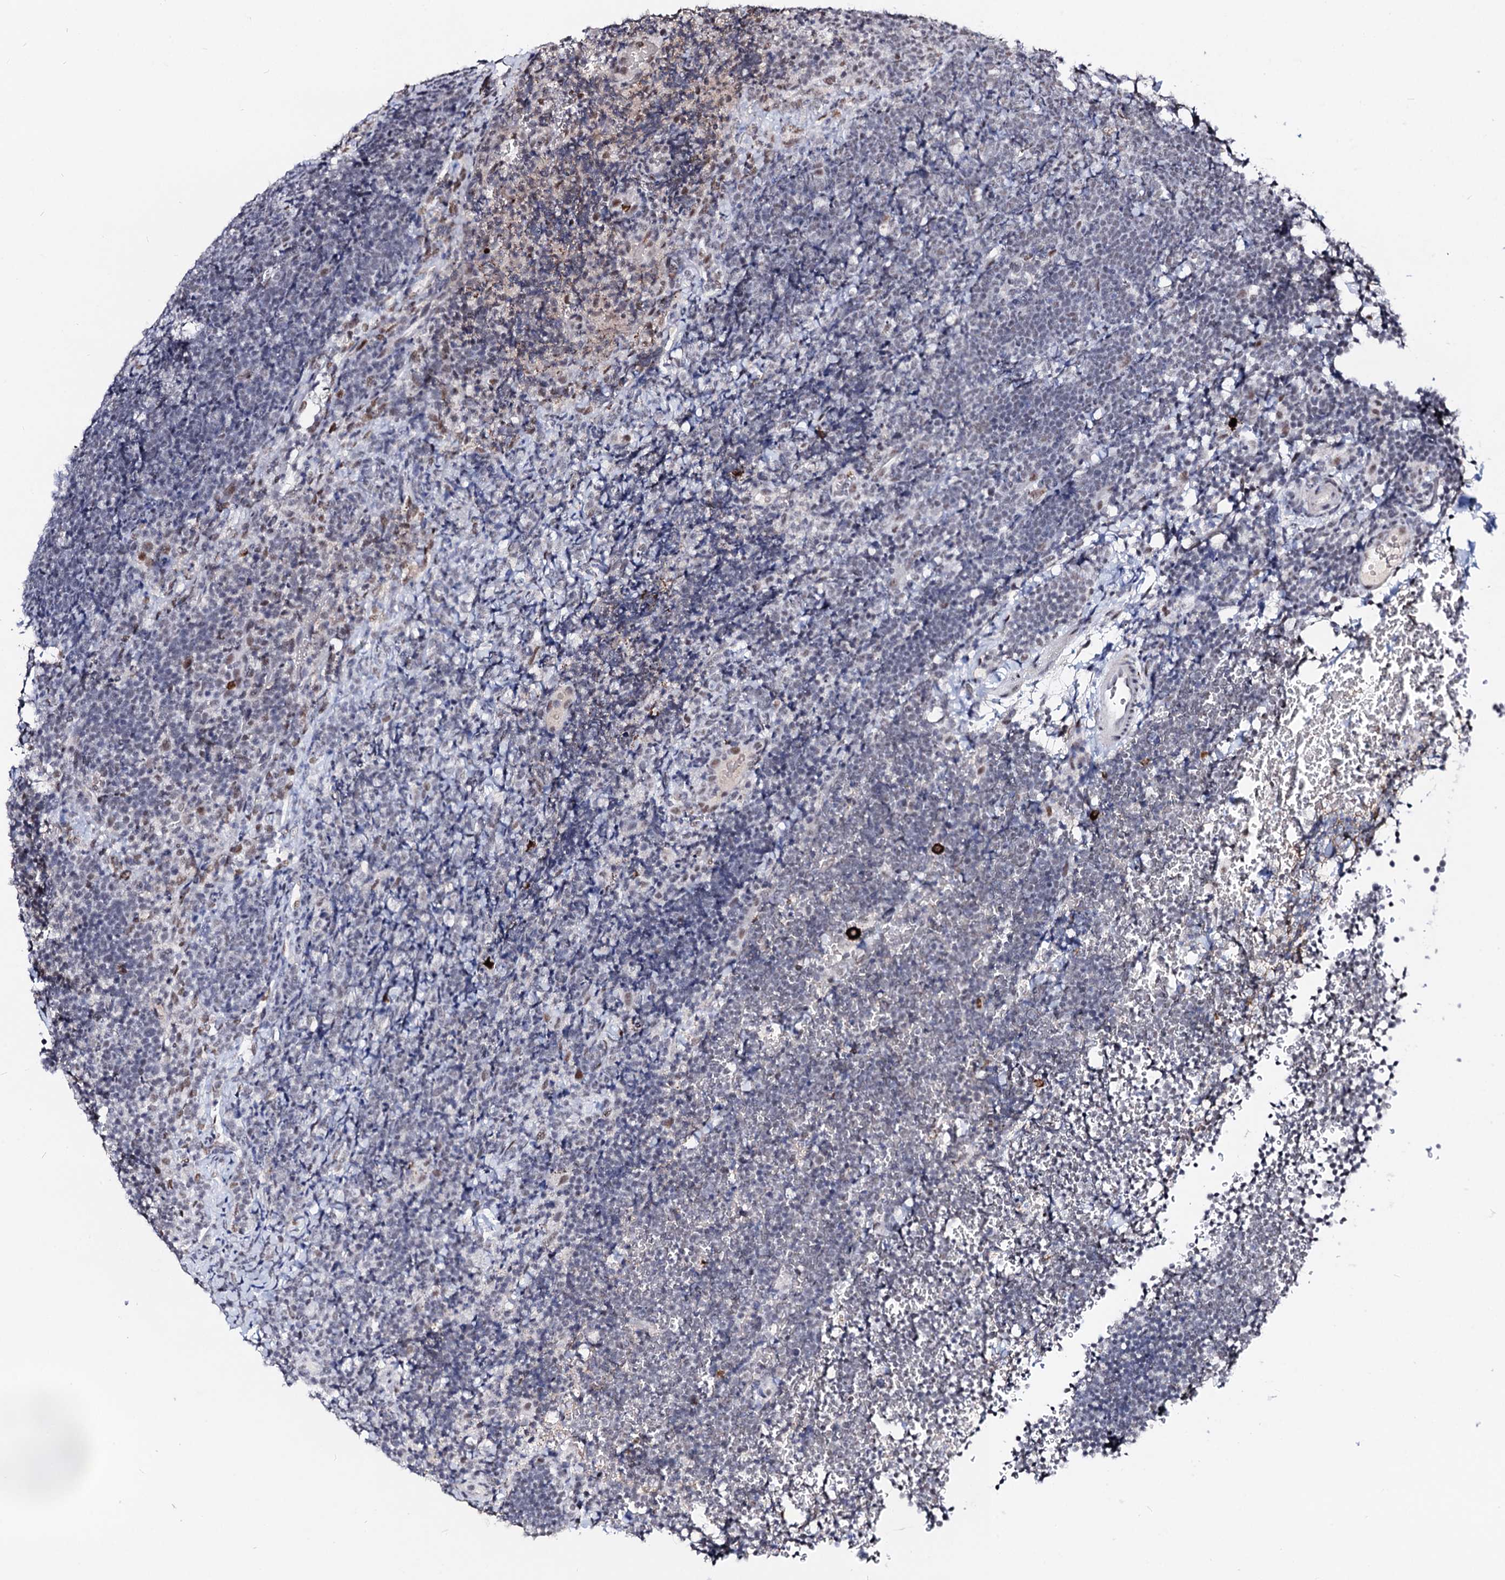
{"staining": {"intensity": "negative", "quantity": "none", "location": "none"}, "tissue": "lymphoma", "cell_type": "Tumor cells", "image_type": "cancer", "snomed": [{"axis": "morphology", "description": "Malignant lymphoma, non-Hodgkin's type, High grade"}, {"axis": "topography", "description": "Lymph node"}], "caption": "This photomicrograph is of lymphoma stained with immunohistochemistry (IHC) to label a protein in brown with the nuclei are counter-stained blue. There is no expression in tumor cells. The staining was performed using DAB (3,3'-diaminobenzidine) to visualize the protein expression in brown, while the nuclei were stained in blue with hematoxylin (Magnification: 20x).", "gene": "SFSWAP", "patient": {"sex": "male", "age": 13}}